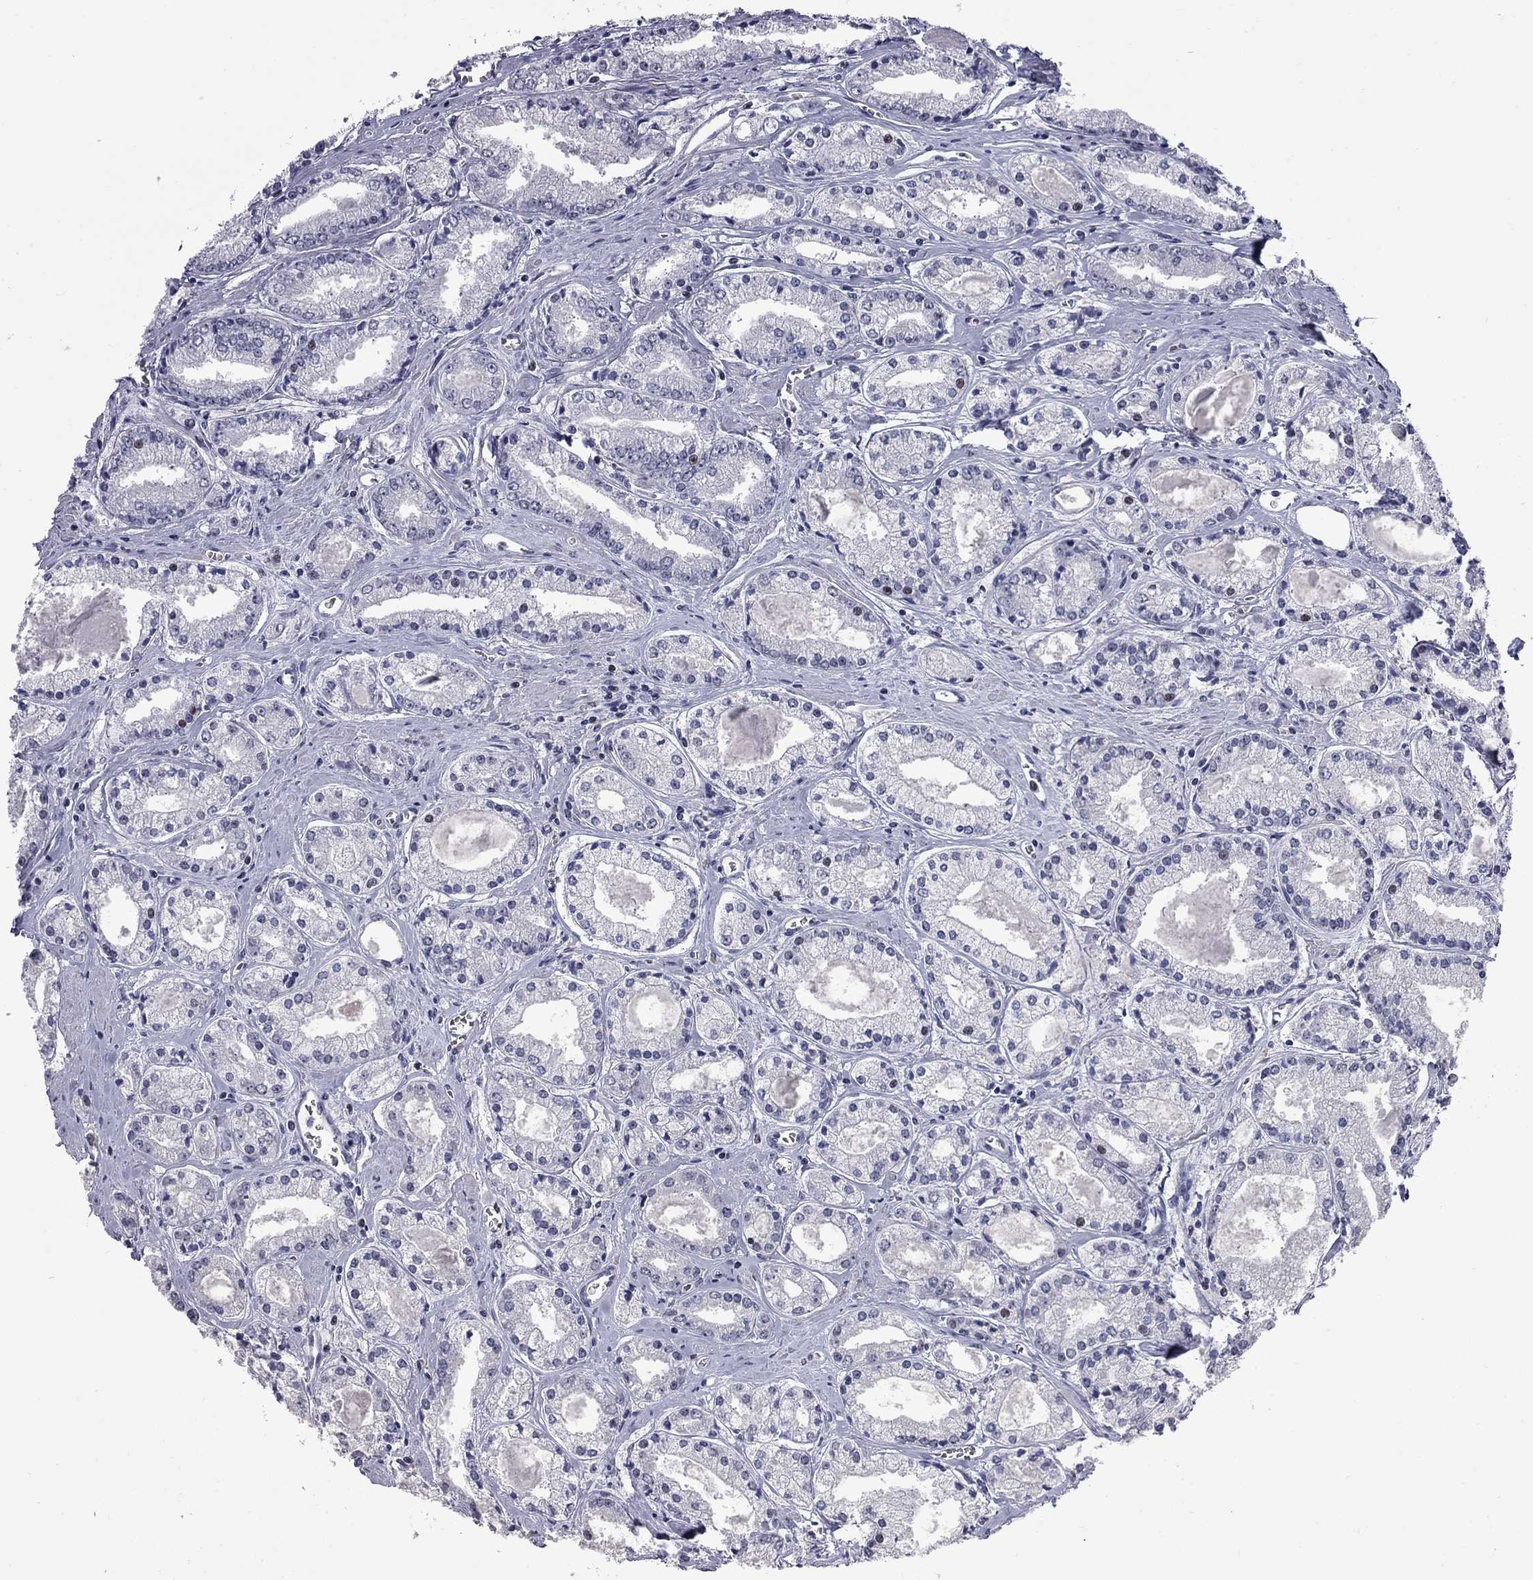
{"staining": {"intensity": "moderate", "quantity": "<25%", "location": "nuclear"}, "tissue": "prostate cancer", "cell_type": "Tumor cells", "image_type": "cancer", "snomed": [{"axis": "morphology", "description": "Adenocarcinoma, NOS"}, {"axis": "topography", "description": "Prostate"}], "caption": "A brown stain highlights moderate nuclear staining of a protein in human prostate cancer tumor cells. (Brightfield microscopy of DAB IHC at high magnification).", "gene": "ZNF154", "patient": {"sex": "male", "age": 72}}